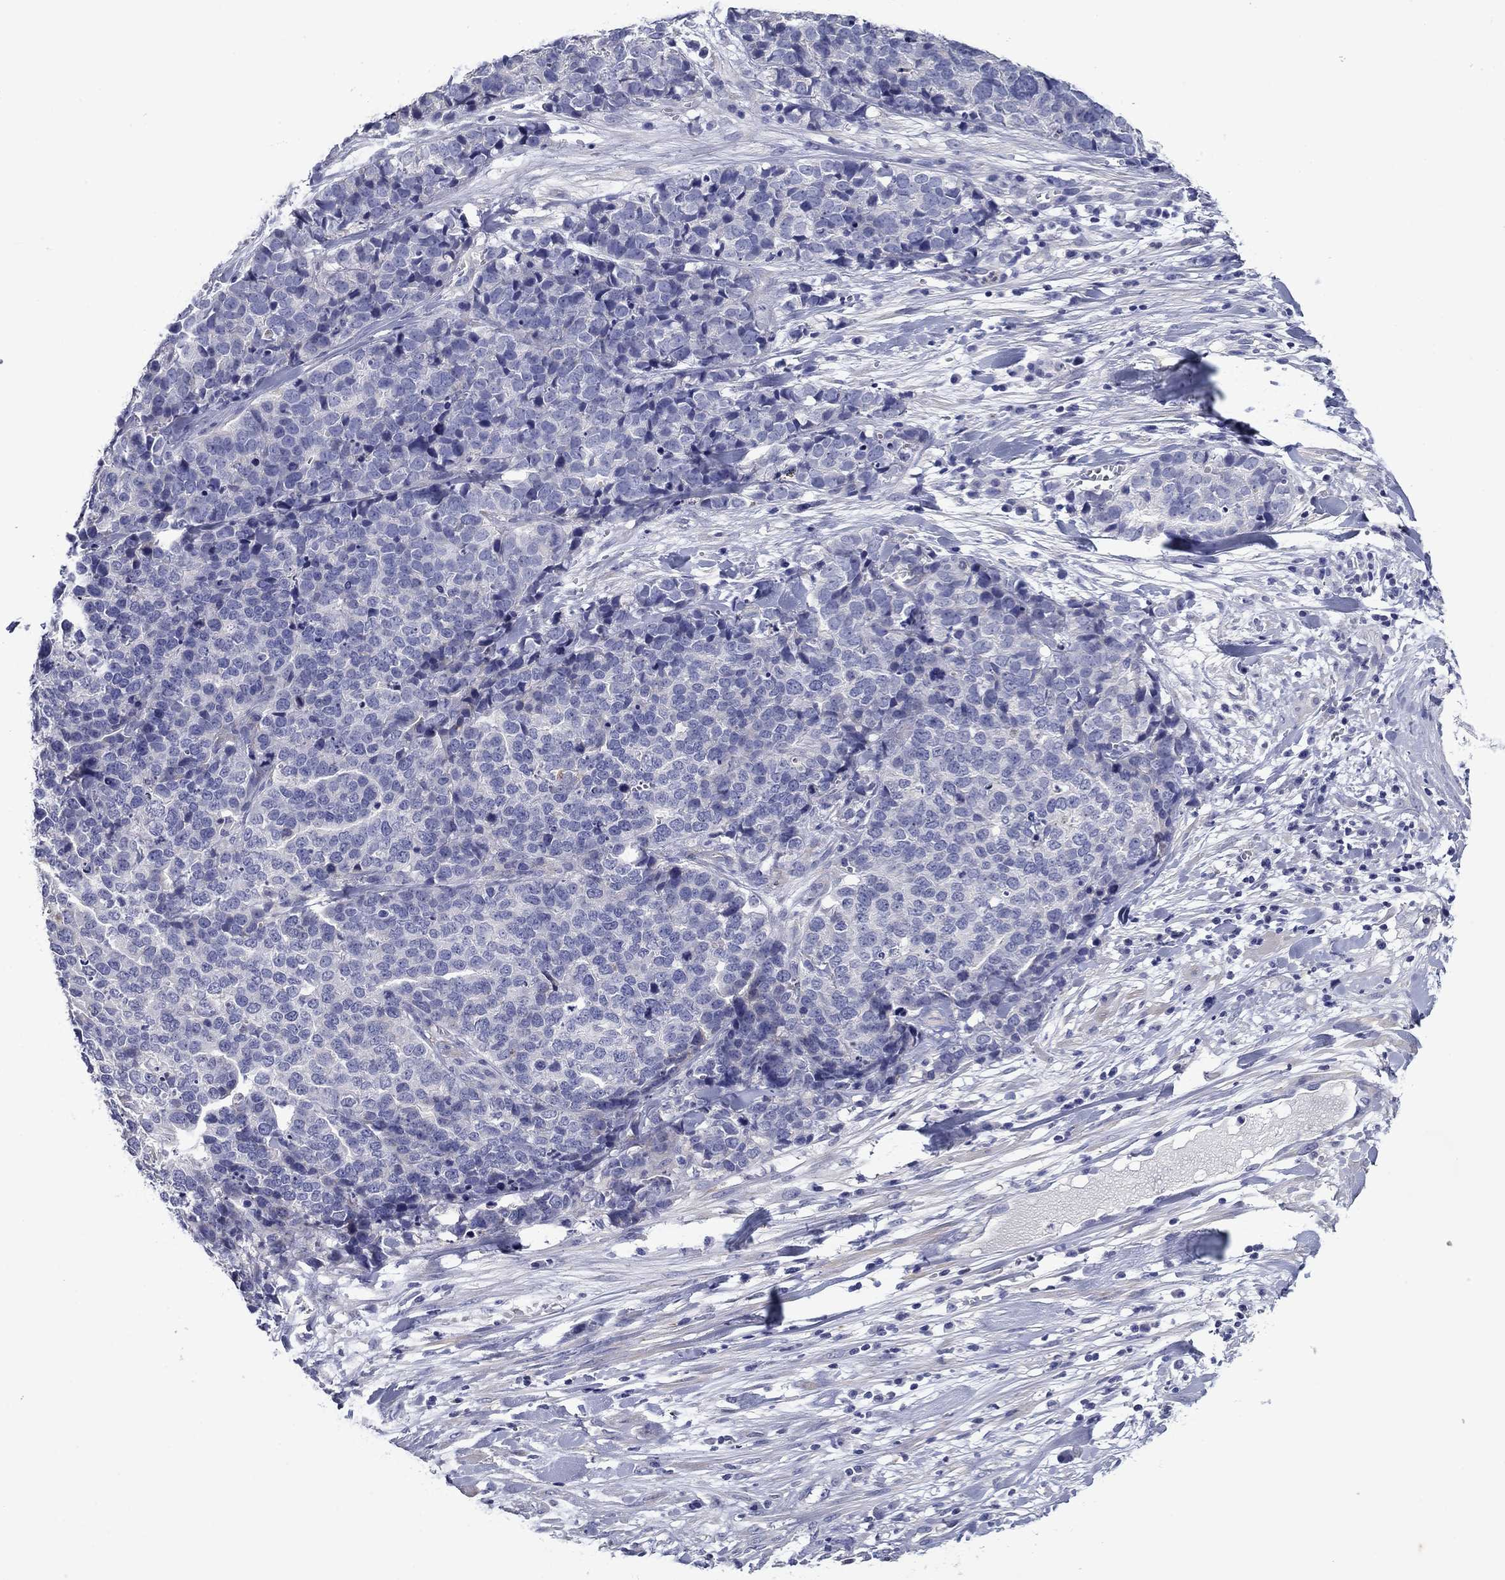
{"staining": {"intensity": "negative", "quantity": "none", "location": "none"}, "tissue": "ovarian cancer", "cell_type": "Tumor cells", "image_type": "cancer", "snomed": [{"axis": "morphology", "description": "Carcinoma, endometroid"}, {"axis": "topography", "description": "Ovary"}], "caption": "A high-resolution histopathology image shows immunohistochemistry (IHC) staining of ovarian endometroid carcinoma, which demonstrates no significant positivity in tumor cells.", "gene": "CNDP1", "patient": {"sex": "female", "age": 65}}